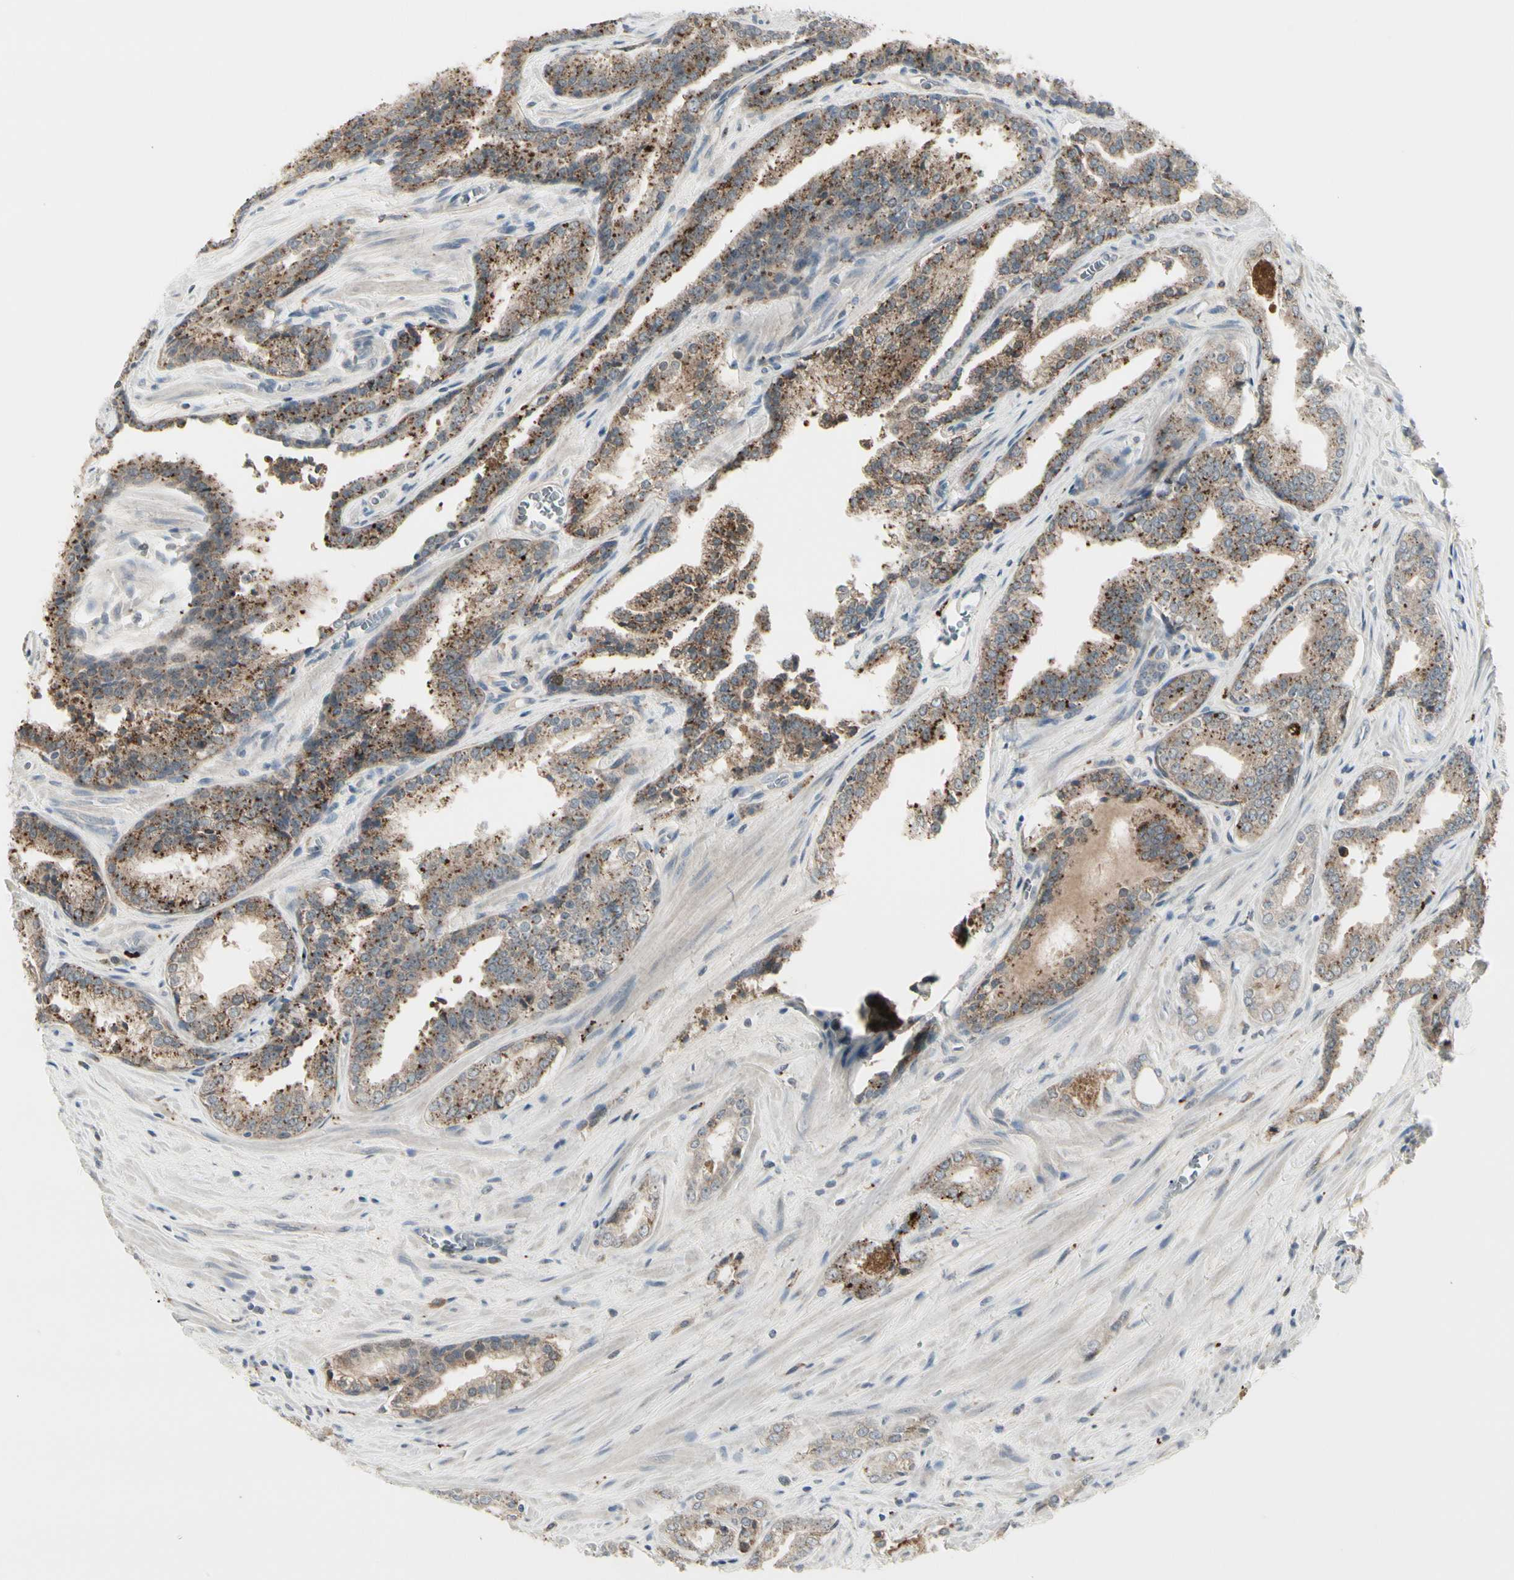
{"staining": {"intensity": "moderate", "quantity": "<25%", "location": "cytoplasmic/membranous"}, "tissue": "prostate cancer", "cell_type": "Tumor cells", "image_type": "cancer", "snomed": [{"axis": "morphology", "description": "Adenocarcinoma, Low grade"}, {"axis": "topography", "description": "Prostate"}], "caption": "DAB immunohistochemical staining of prostate cancer exhibits moderate cytoplasmic/membranous protein positivity in approximately <25% of tumor cells.", "gene": "GRN", "patient": {"sex": "male", "age": 60}}